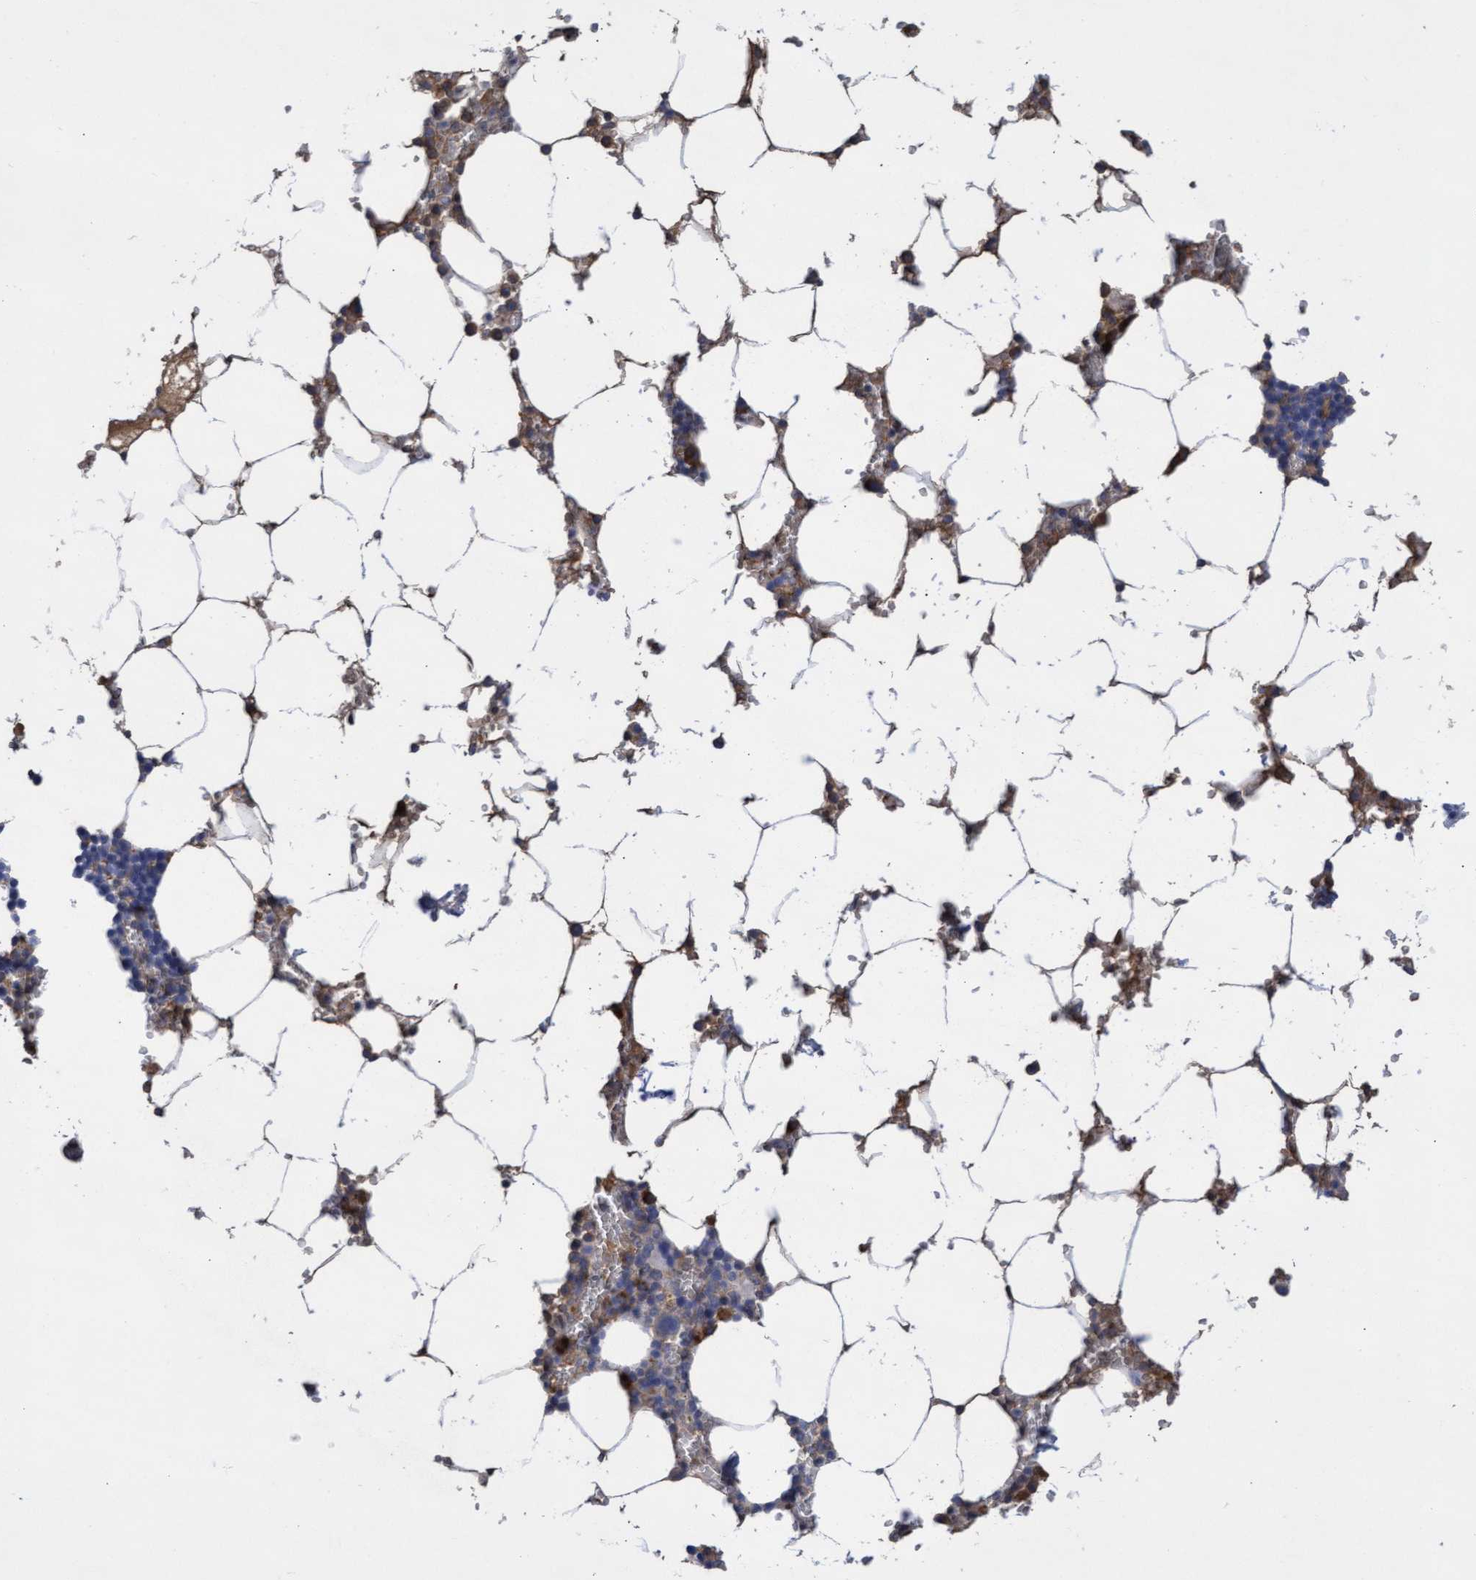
{"staining": {"intensity": "strong", "quantity": "<25%", "location": "cytoplasmic/membranous"}, "tissue": "bone marrow", "cell_type": "Hematopoietic cells", "image_type": "normal", "snomed": [{"axis": "morphology", "description": "Normal tissue, NOS"}, {"axis": "topography", "description": "Bone marrow"}], "caption": "Protein analysis of benign bone marrow demonstrates strong cytoplasmic/membranous expression in approximately <25% of hematopoietic cells. The staining is performed using DAB (3,3'-diaminobenzidine) brown chromogen to label protein expression. The nuclei are counter-stained blue using hematoxylin.", "gene": "GPR39", "patient": {"sex": "male", "age": 70}}